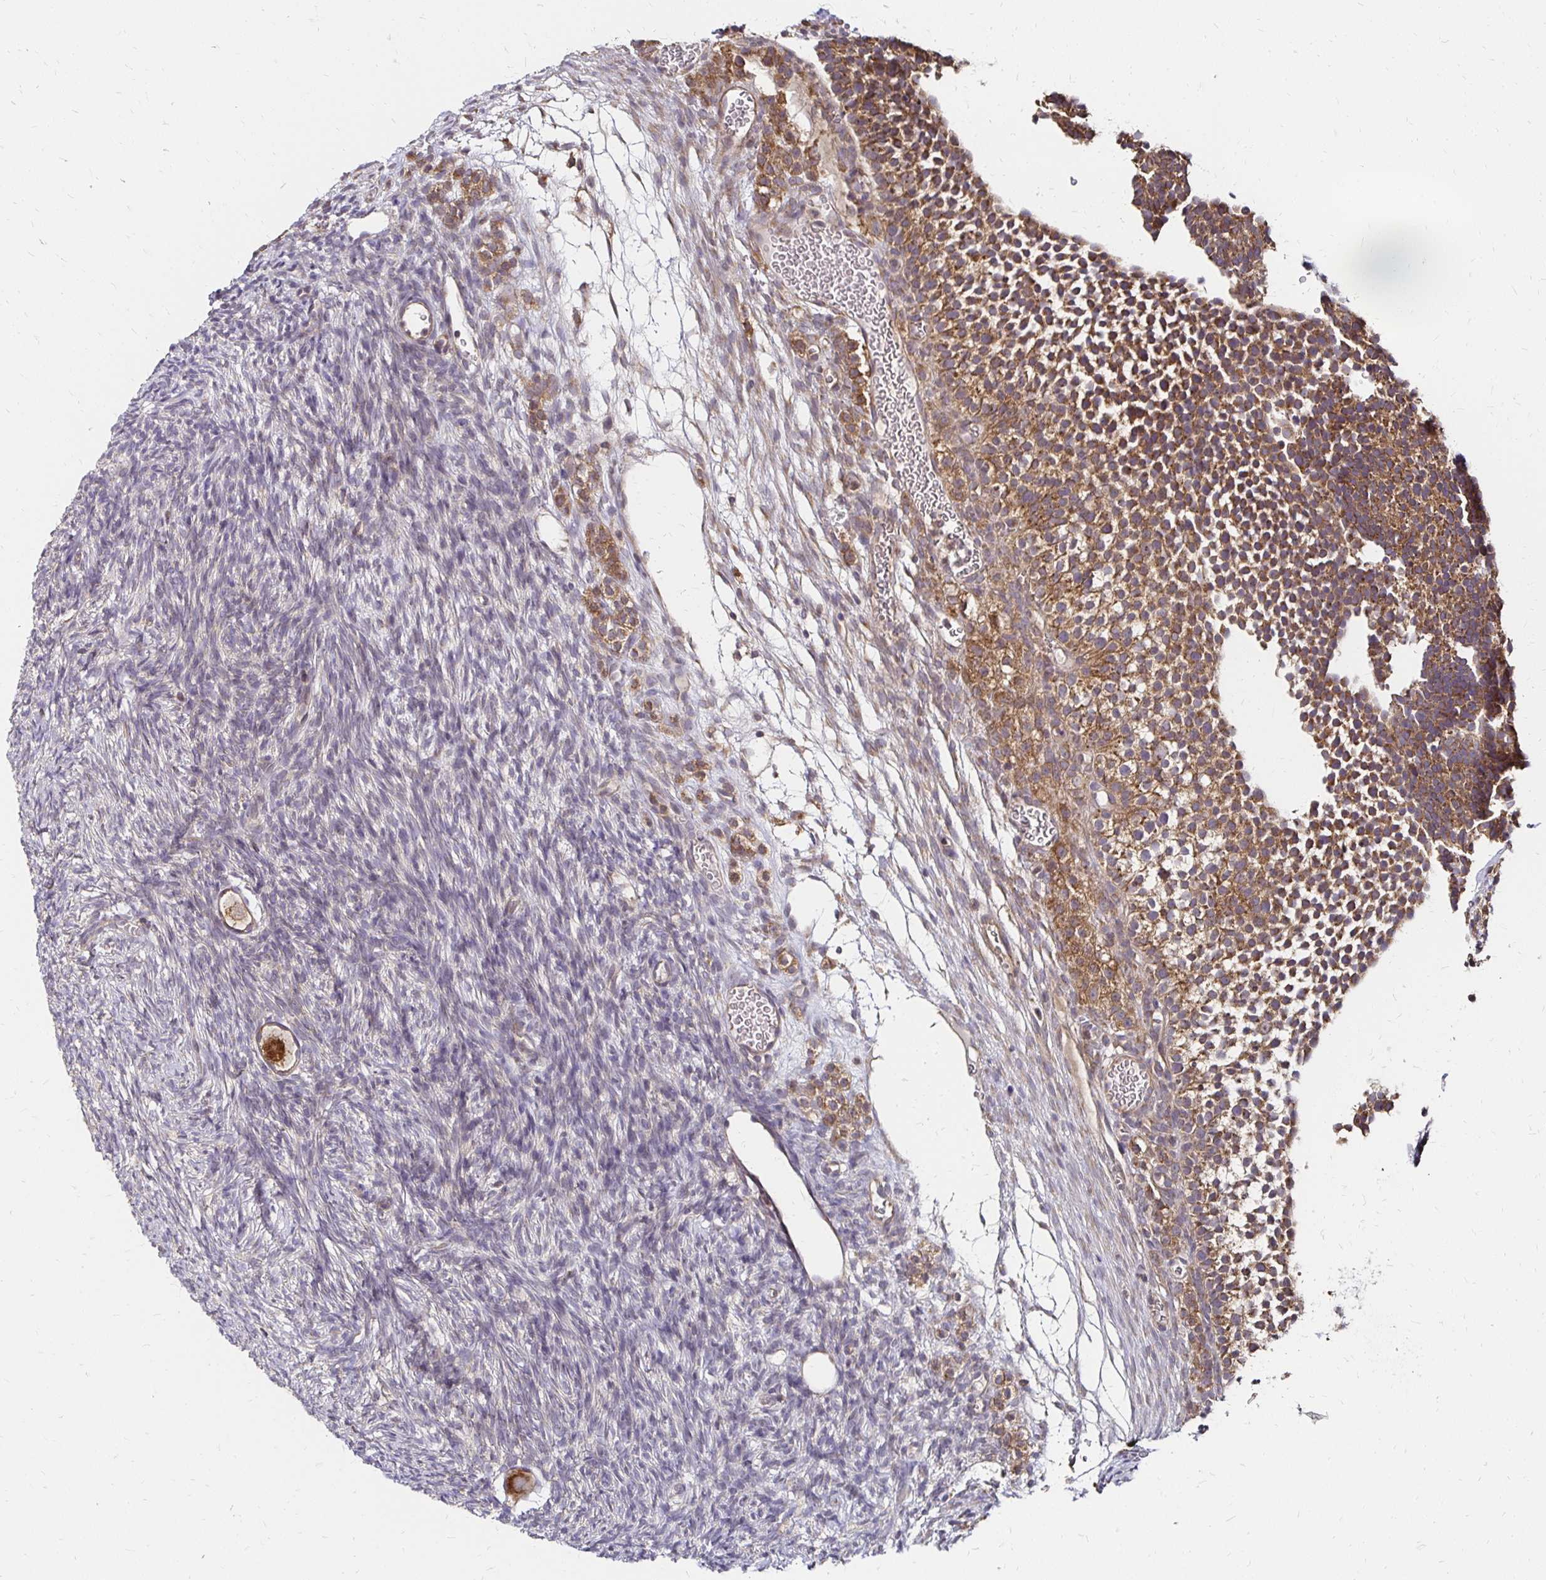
{"staining": {"intensity": "strong", "quantity": ">75%", "location": "cytoplasmic/membranous"}, "tissue": "ovary", "cell_type": "Follicle cells", "image_type": "normal", "snomed": [{"axis": "morphology", "description": "Normal tissue, NOS"}, {"axis": "topography", "description": "Ovary"}], "caption": "Protein expression analysis of unremarkable human ovary reveals strong cytoplasmic/membranous positivity in approximately >75% of follicle cells.", "gene": "ZW10", "patient": {"sex": "female", "age": 34}}